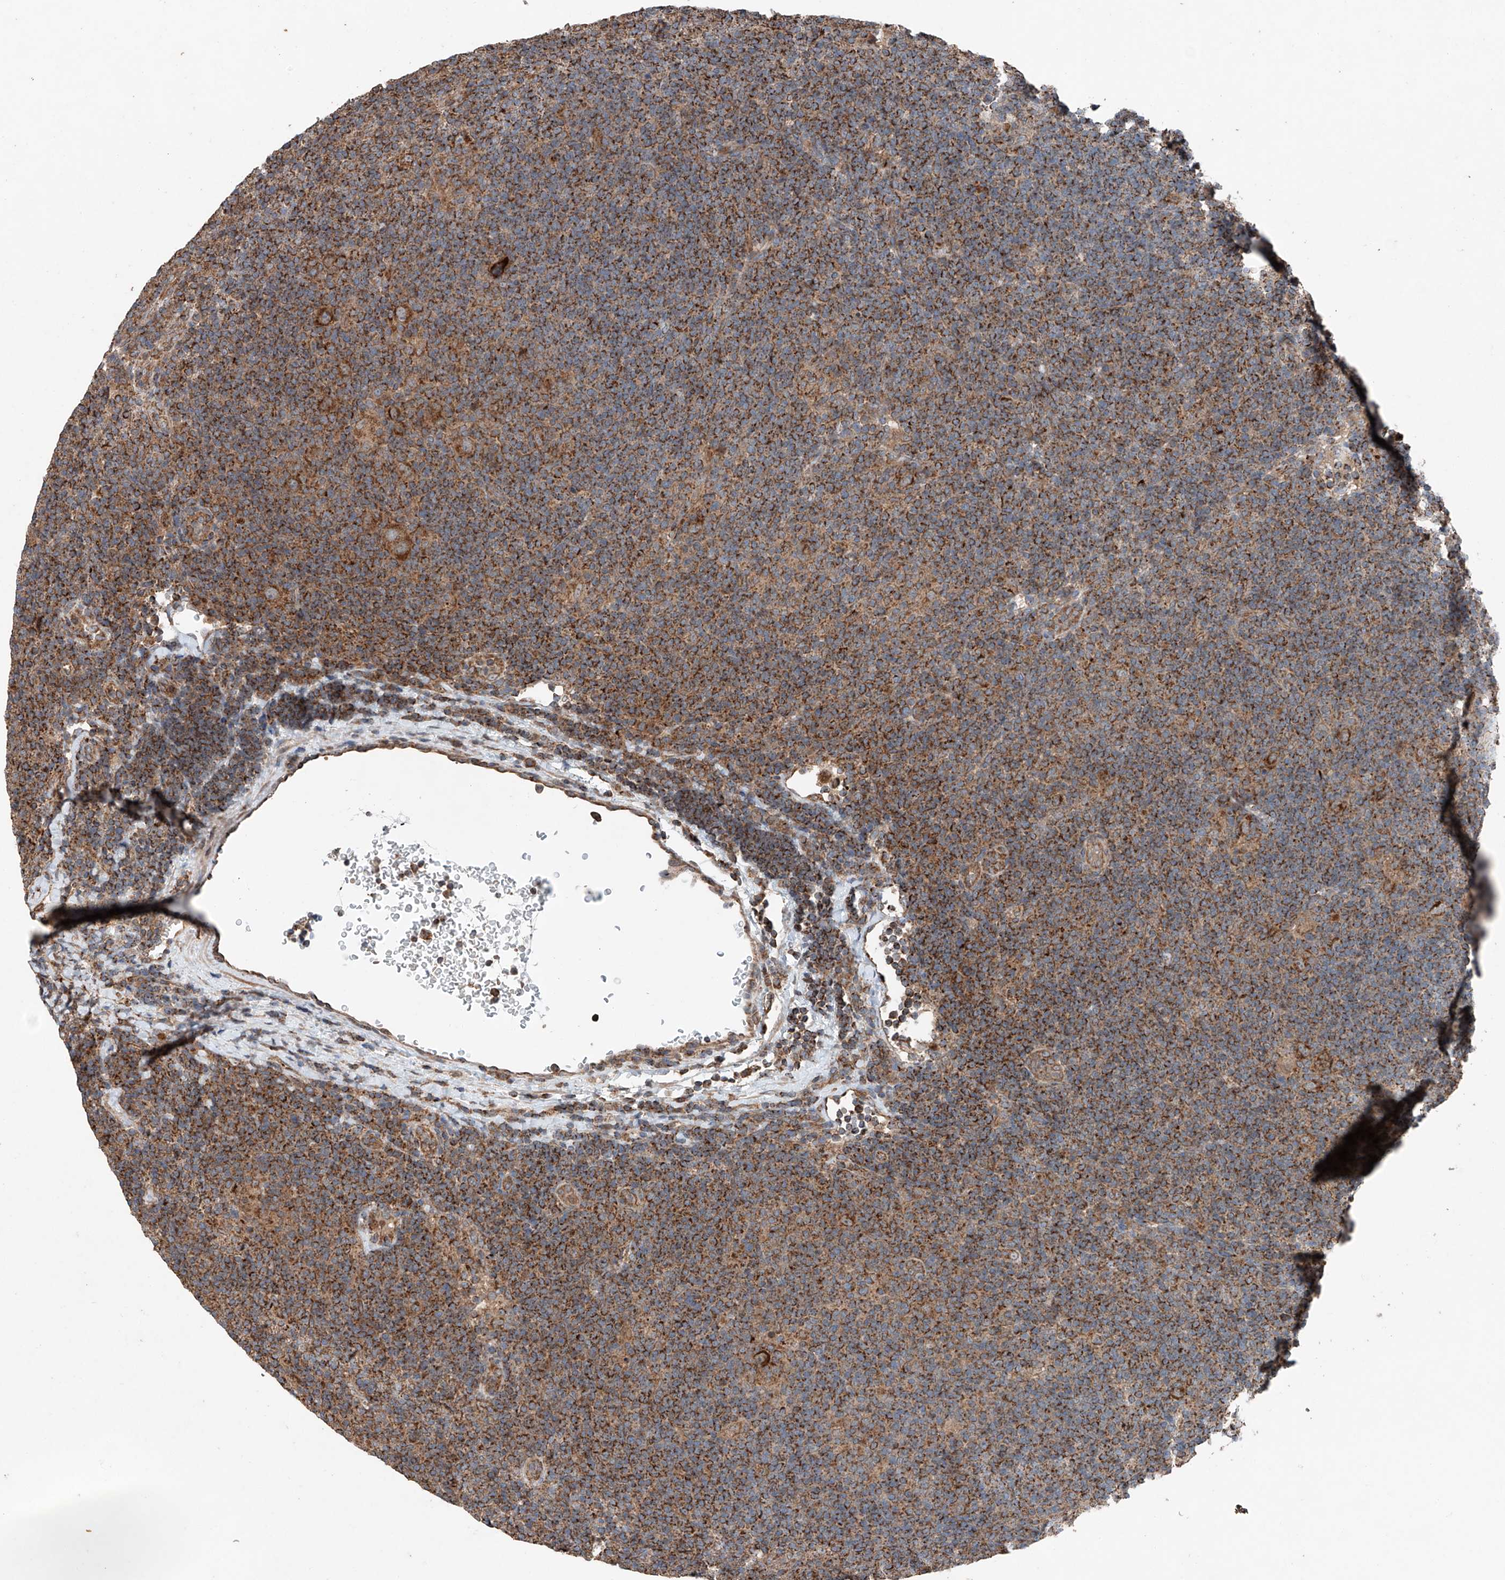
{"staining": {"intensity": "strong", "quantity": ">75%", "location": "cytoplasmic/membranous"}, "tissue": "lymphoma", "cell_type": "Tumor cells", "image_type": "cancer", "snomed": [{"axis": "morphology", "description": "Hodgkin's disease, NOS"}, {"axis": "topography", "description": "Lymph node"}], "caption": "Immunohistochemical staining of human Hodgkin's disease shows high levels of strong cytoplasmic/membranous protein staining in about >75% of tumor cells.", "gene": "AP4B1", "patient": {"sex": "female", "age": 57}}